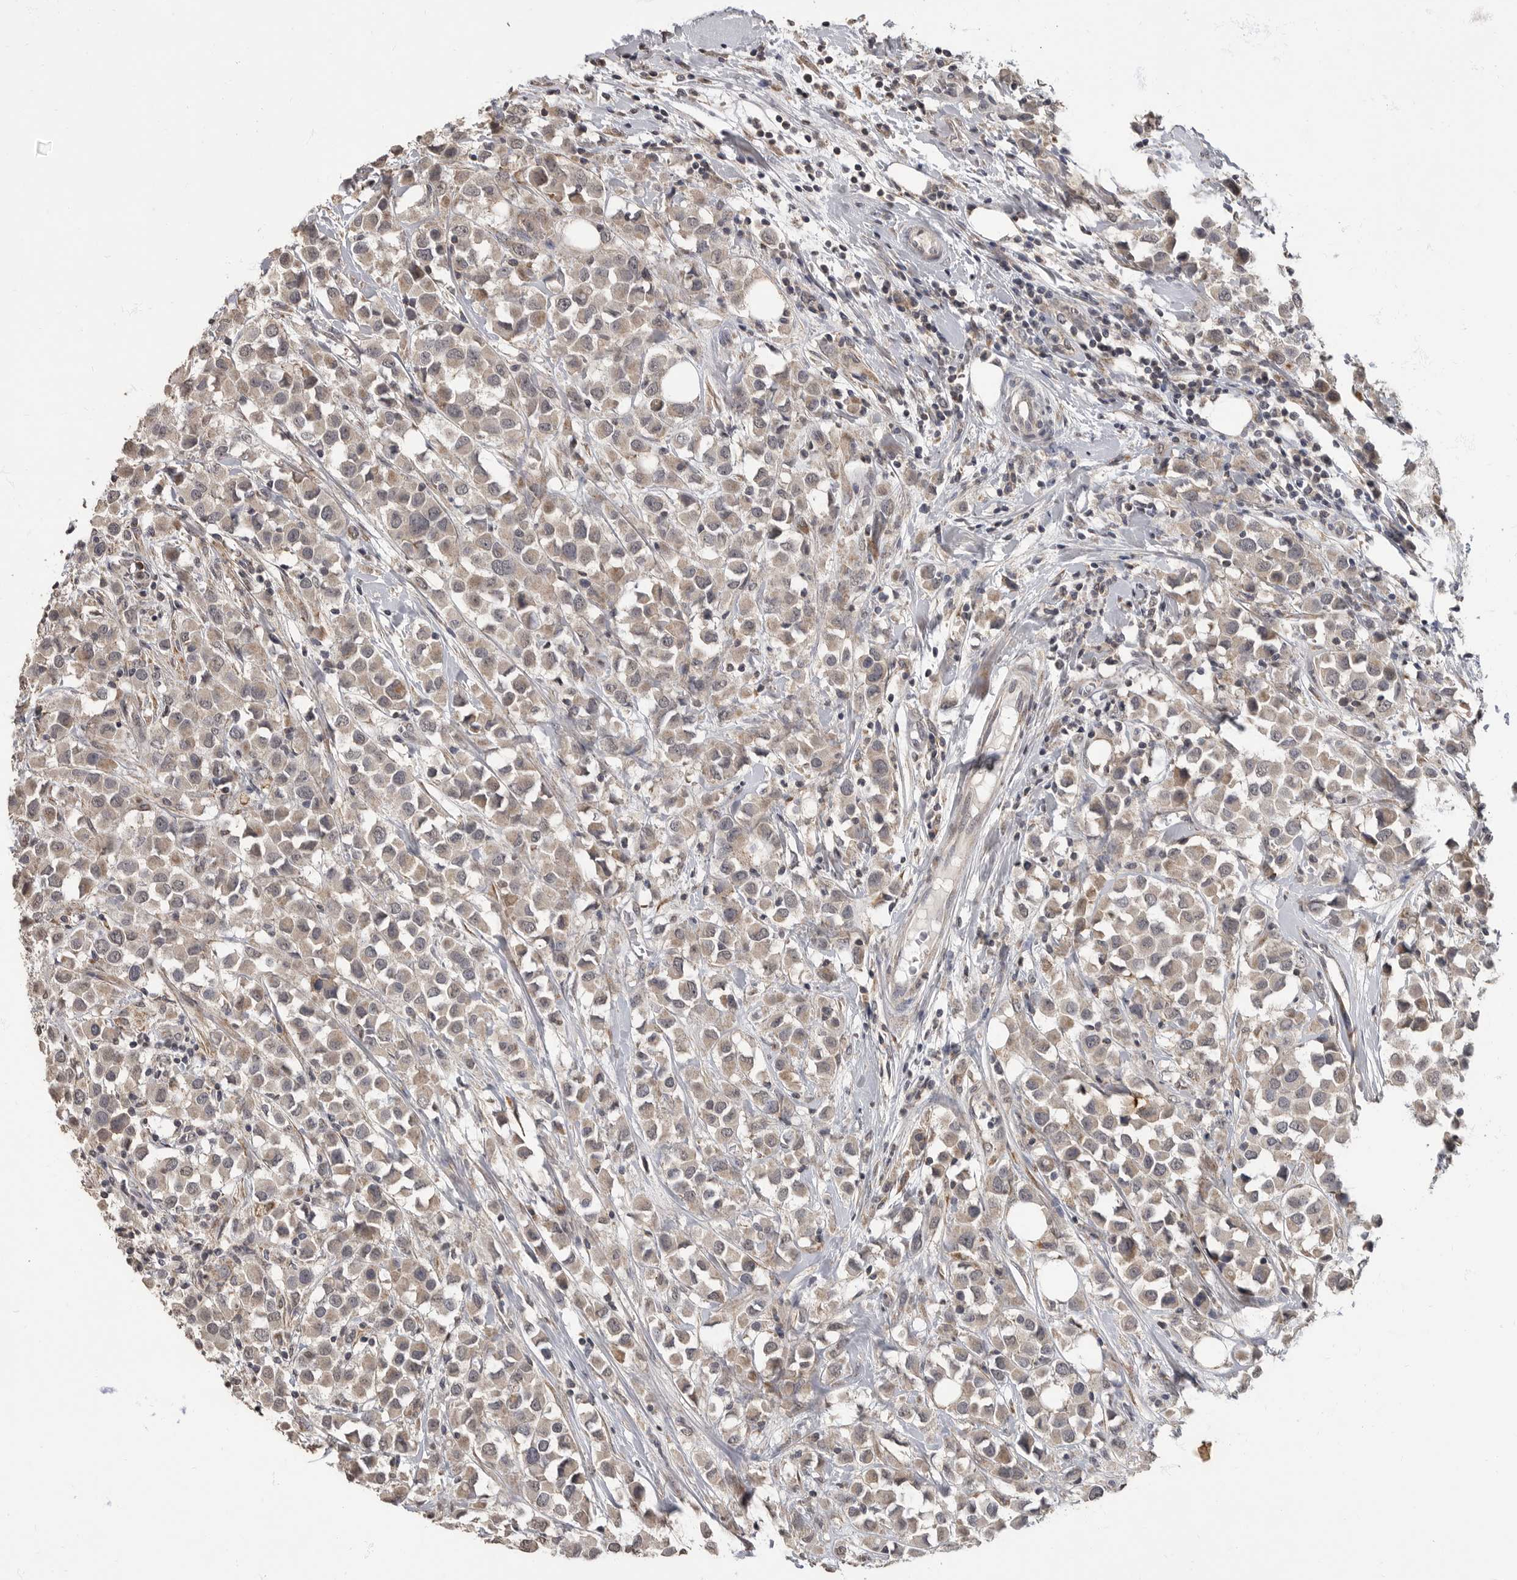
{"staining": {"intensity": "weak", "quantity": "<25%", "location": "cytoplasmic/membranous"}, "tissue": "breast cancer", "cell_type": "Tumor cells", "image_type": "cancer", "snomed": [{"axis": "morphology", "description": "Duct carcinoma"}, {"axis": "topography", "description": "Breast"}], "caption": "This is an immunohistochemistry (IHC) histopathology image of breast cancer. There is no positivity in tumor cells.", "gene": "MAFG", "patient": {"sex": "female", "age": 61}}